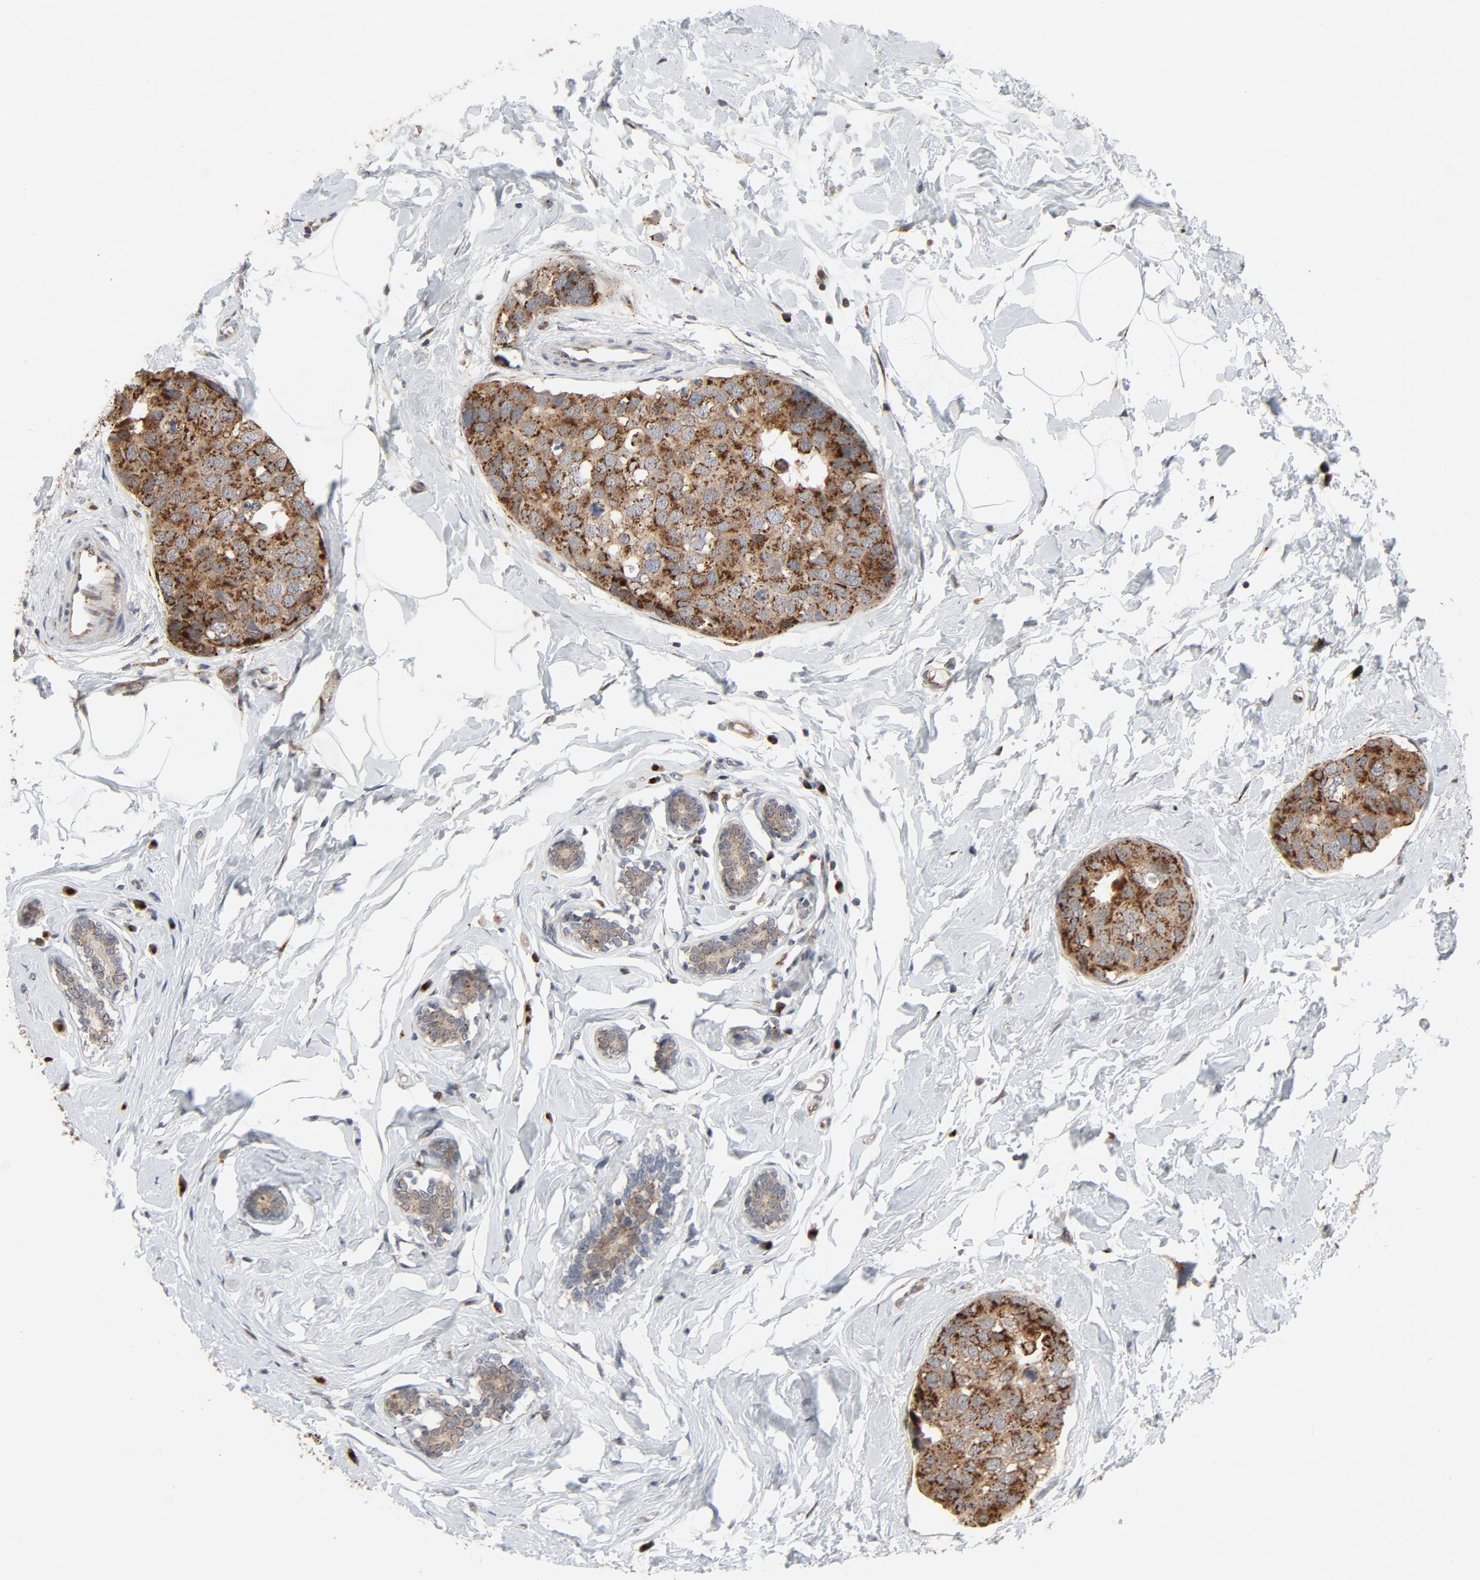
{"staining": {"intensity": "moderate", "quantity": ">75%", "location": "cytoplasmic/membranous"}, "tissue": "breast cancer", "cell_type": "Tumor cells", "image_type": "cancer", "snomed": [{"axis": "morphology", "description": "Normal tissue, NOS"}, {"axis": "morphology", "description": "Duct carcinoma"}, {"axis": "topography", "description": "Breast"}], "caption": "There is medium levels of moderate cytoplasmic/membranous positivity in tumor cells of breast cancer, as demonstrated by immunohistochemical staining (brown color).", "gene": "RPL12", "patient": {"sex": "female", "age": 50}}